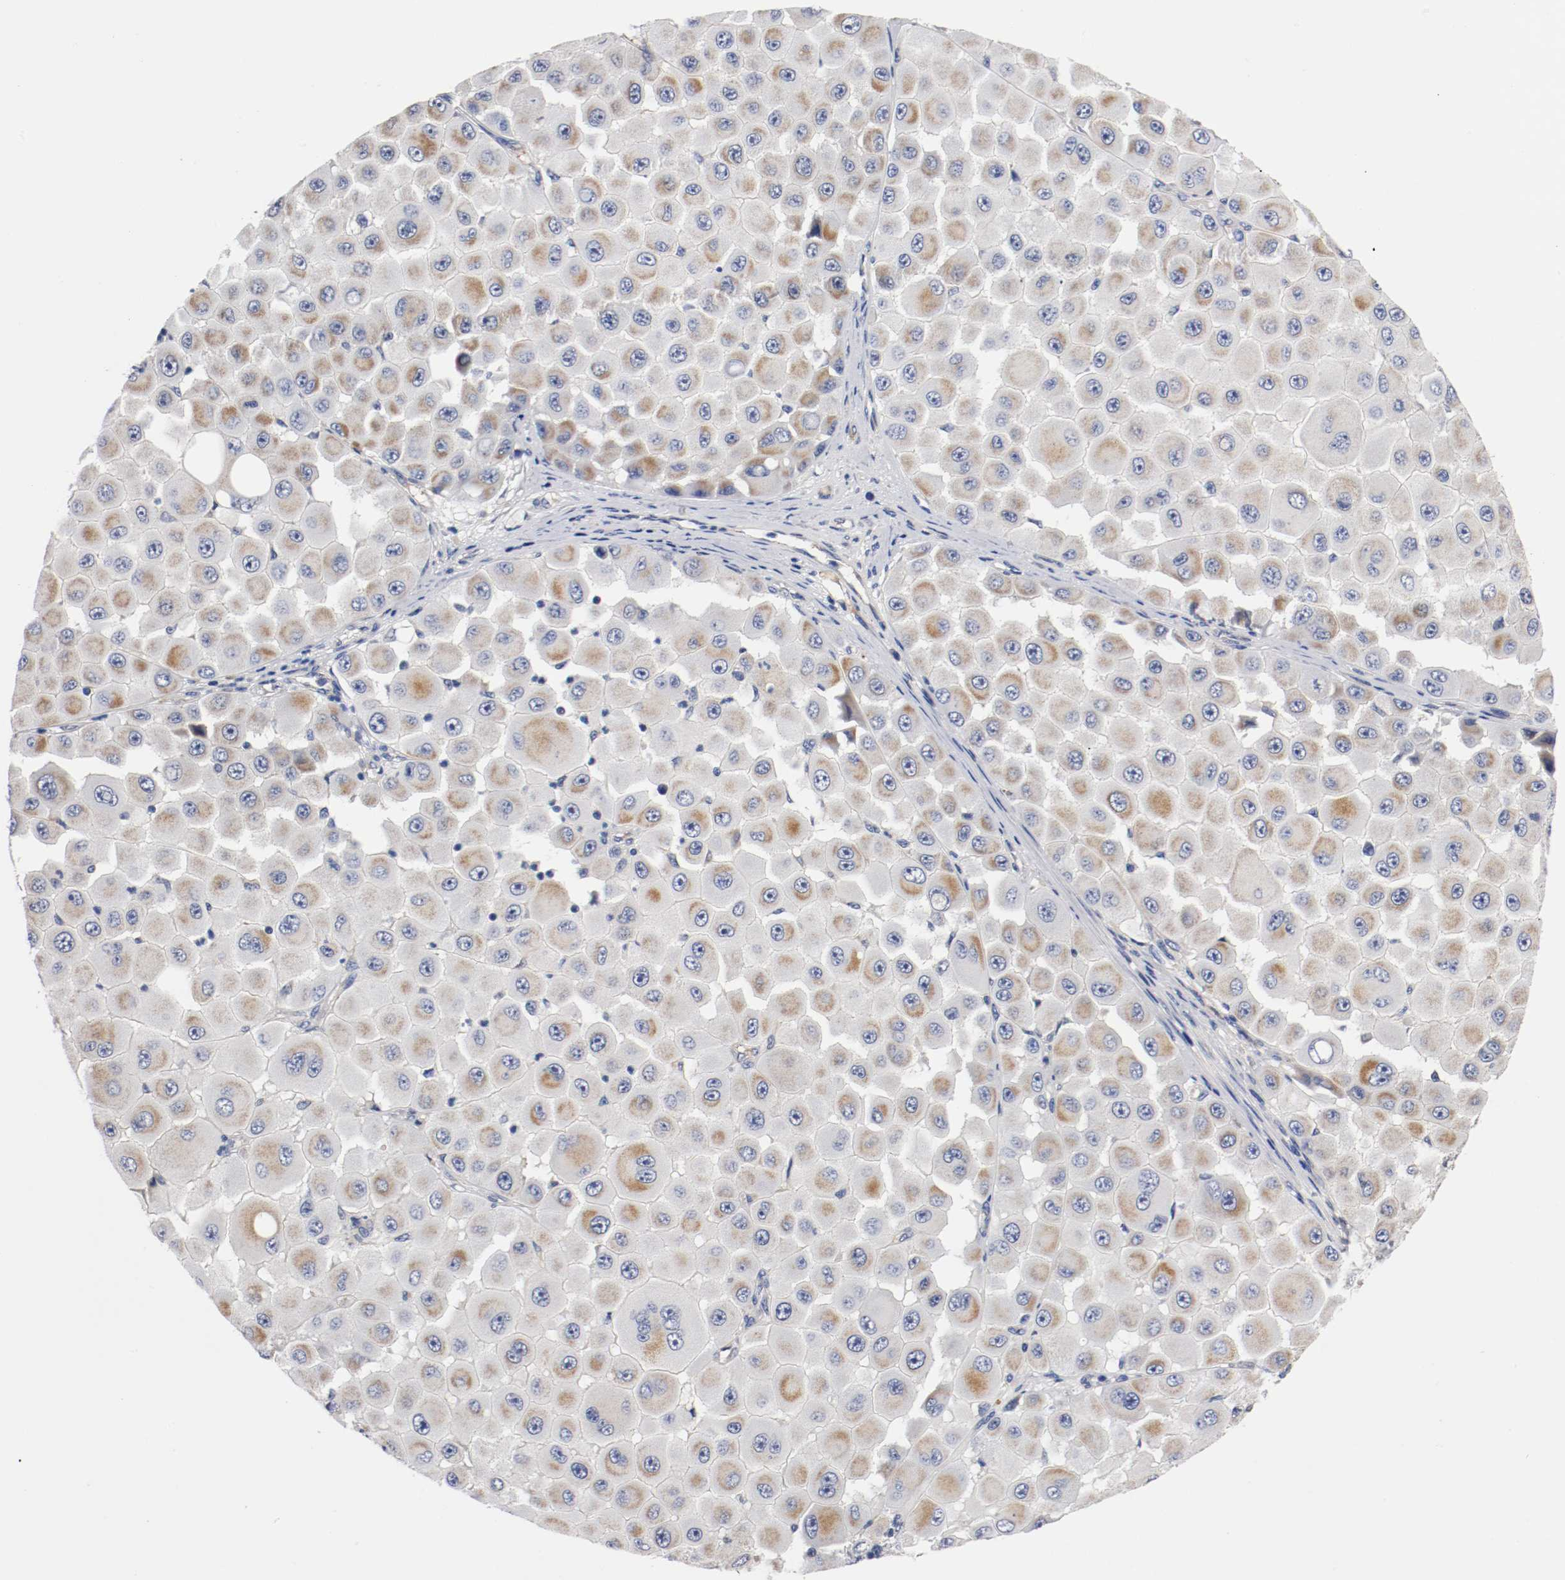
{"staining": {"intensity": "weak", "quantity": "25%-75%", "location": "cytoplasmic/membranous"}, "tissue": "melanoma", "cell_type": "Tumor cells", "image_type": "cancer", "snomed": [{"axis": "morphology", "description": "Malignant melanoma, NOS"}, {"axis": "topography", "description": "Skin"}], "caption": "Melanoma stained with DAB (3,3'-diaminobenzidine) immunohistochemistry shows low levels of weak cytoplasmic/membranous positivity in approximately 25%-75% of tumor cells.", "gene": "PCSK6", "patient": {"sex": "female", "age": 81}}